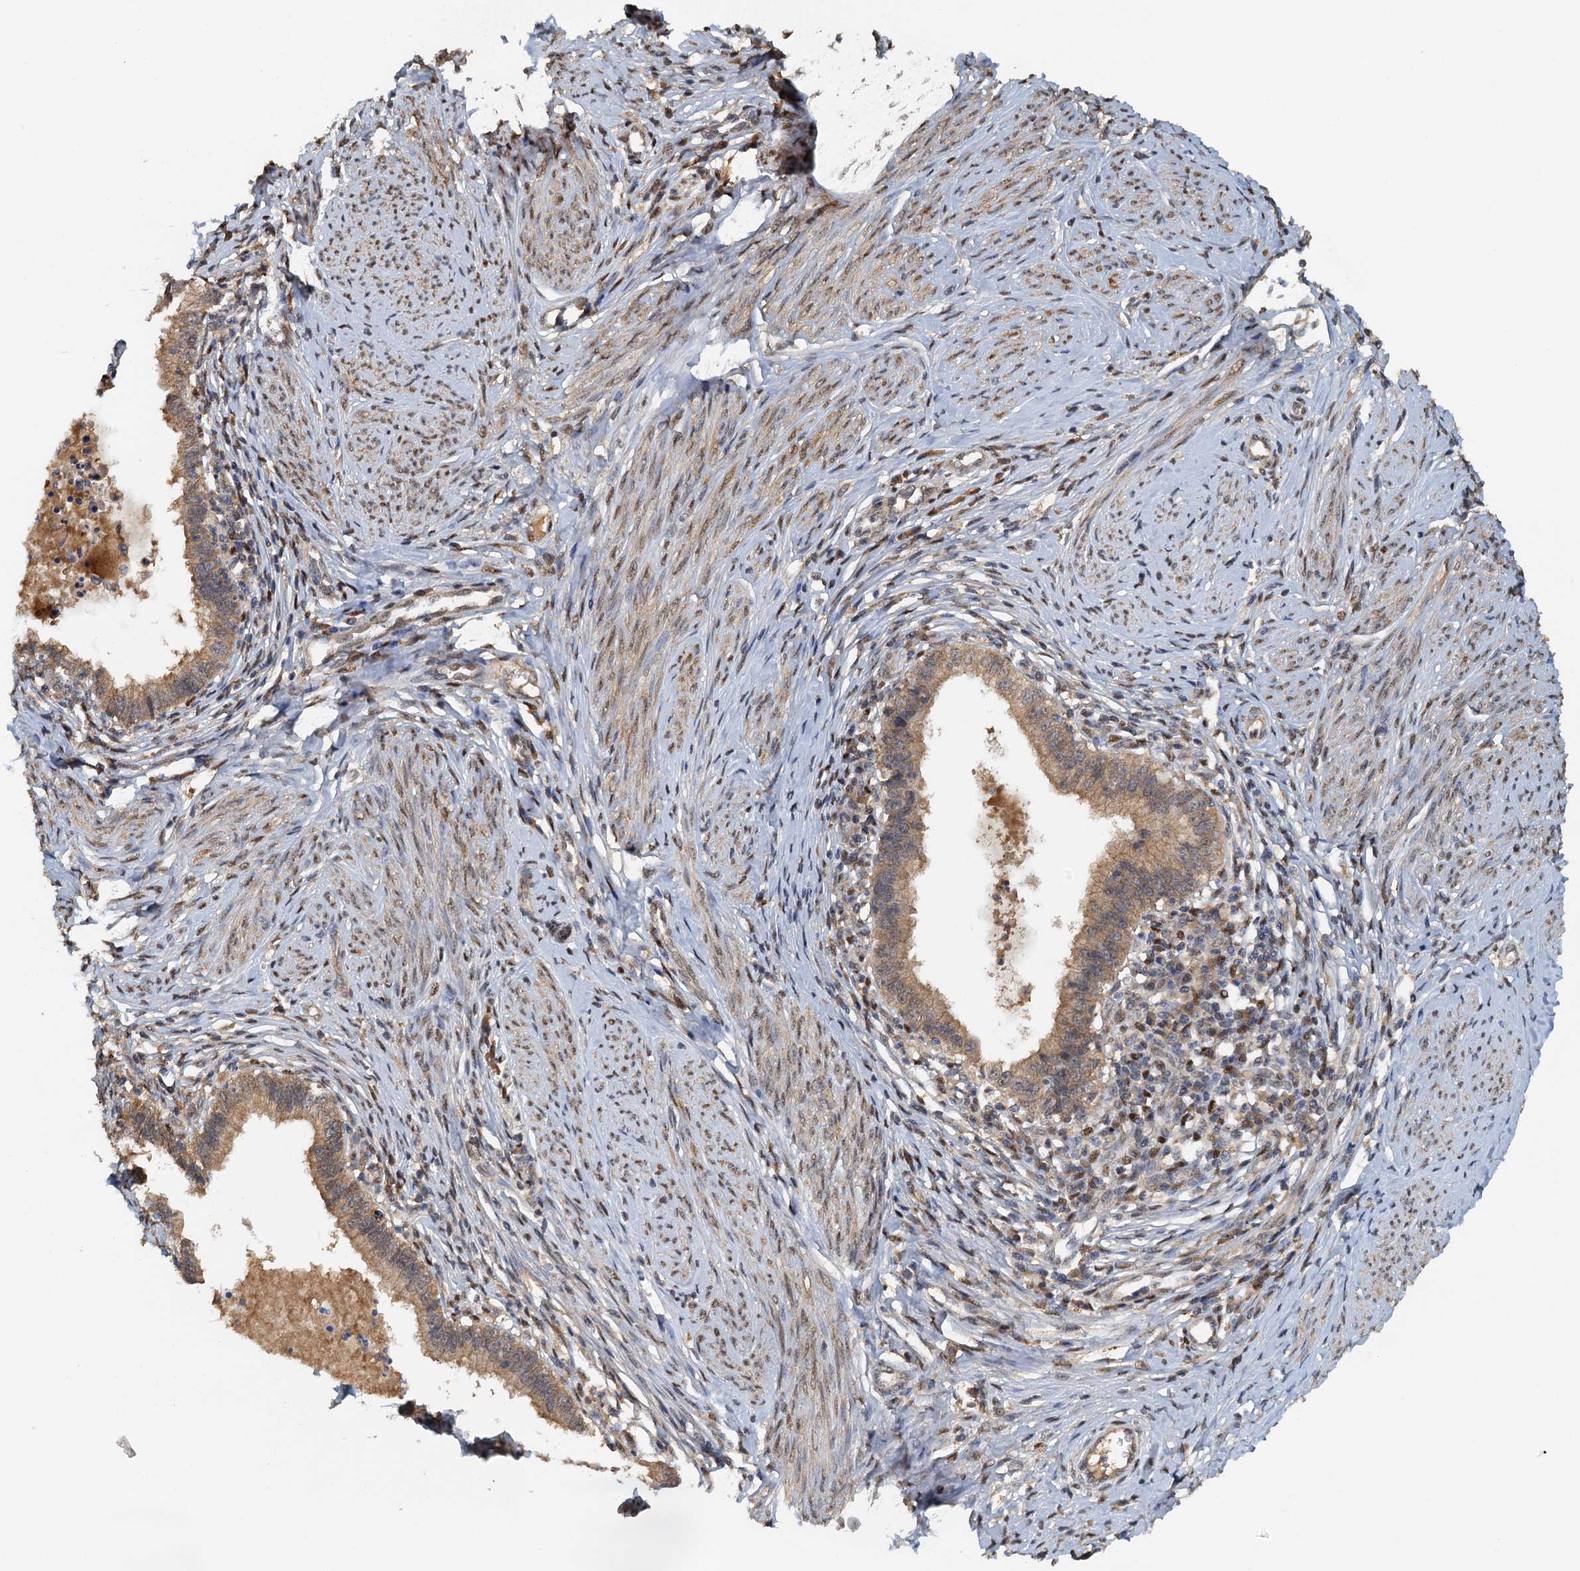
{"staining": {"intensity": "moderate", "quantity": ">75%", "location": "cytoplasmic/membranous"}, "tissue": "cervical cancer", "cell_type": "Tumor cells", "image_type": "cancer", "snomed": [{"axis": "morphology", "description": "Adenocarcinoma, NOS"}, {"axis": "topography", "description": "Cervix"}], "caption": "Immunohistochemistry (IHC) (DAB) staining of human cervical cancer shows moderate cytoplasmic/membranous protein expression in approximately >75% of tumor cells. The staining was performed using DAB to visualize the protein expression in brown, while the nuclei were stained in blue with hematoxylin (Magnification: 20x).", "gene": "UBL7", "patient": {"sex": "female", "age": 36}}